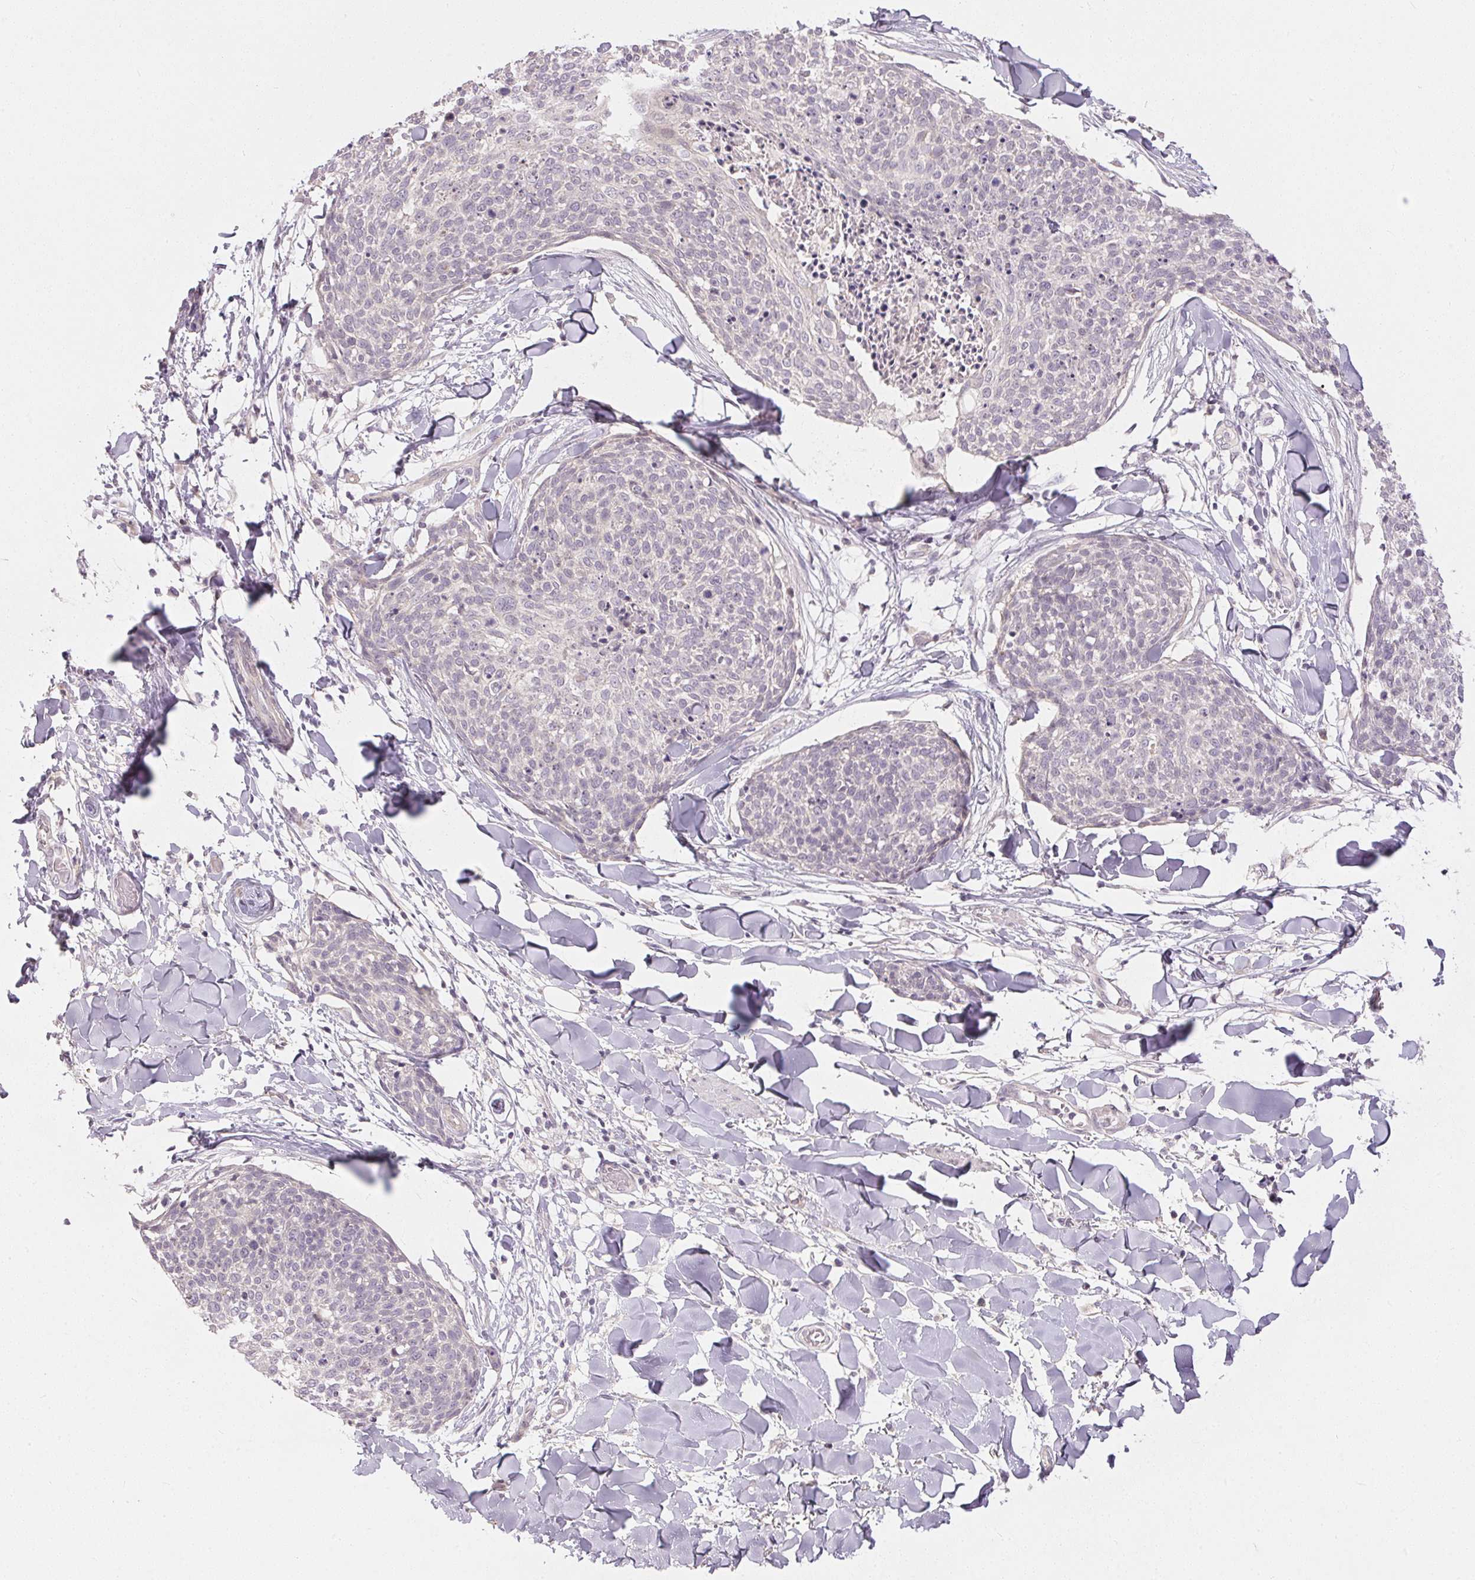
{"staining": {"intensity": "negative", "quantity": "none", "location": "none"}, "tissue": "skin cancer", "cell_type": "Tumor cells", "image_type": "cancer", "snomed": [{"axis": "morphology", "description": "Squamous cell carcinoma, NOS"}, {"axis": "topography", "description": "Skin"}, {"axis": "topography", "description": "Vulva"}], "caption": "Protein analysis of skin cancer (squamous cell carcinoma) reveals no significant expression in tumor cells.", "gene": "TTC23L", "patient": {"sex": "female", "age": 75}}